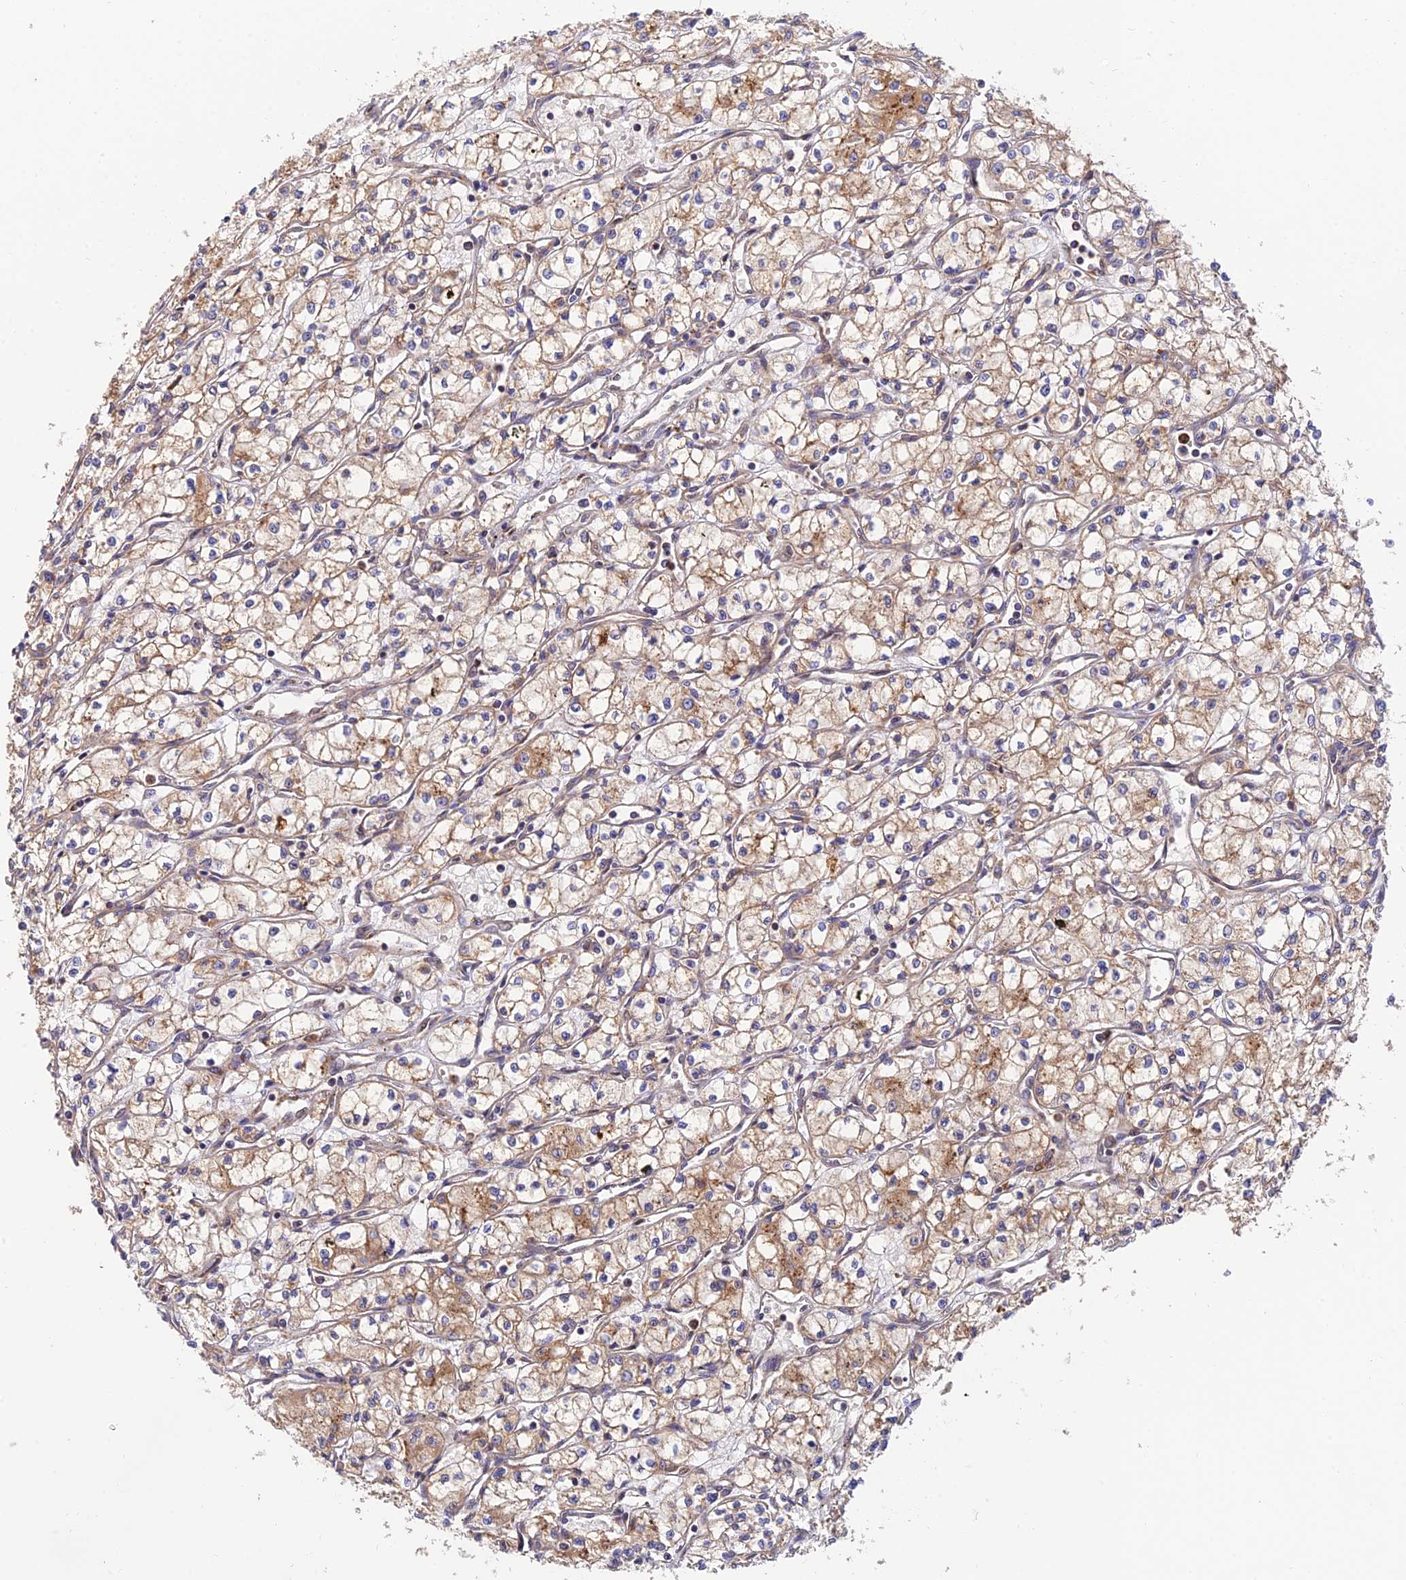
{"staining": {"intensity": "weak", "quantity": ">75%", "location": "cytoplasmic/membranous"}, "tissue": "renal cancer", "cell_type": "Tumor cells", "image_type": "cancer", "snomed": [{"axis": "morphology", "description": "Adenocarcinoma, NOS"}, {"axis": "topography", "description": "Kidney"}], "caption": "The micrograph shows staining of renal cancer (adenocarcinoma), revealing weak cytoplasmic/membranous protein staining (brown color) within tumor cells.", "gene": "PODNL1", "patient": {"sex": "male", "age": 59}}